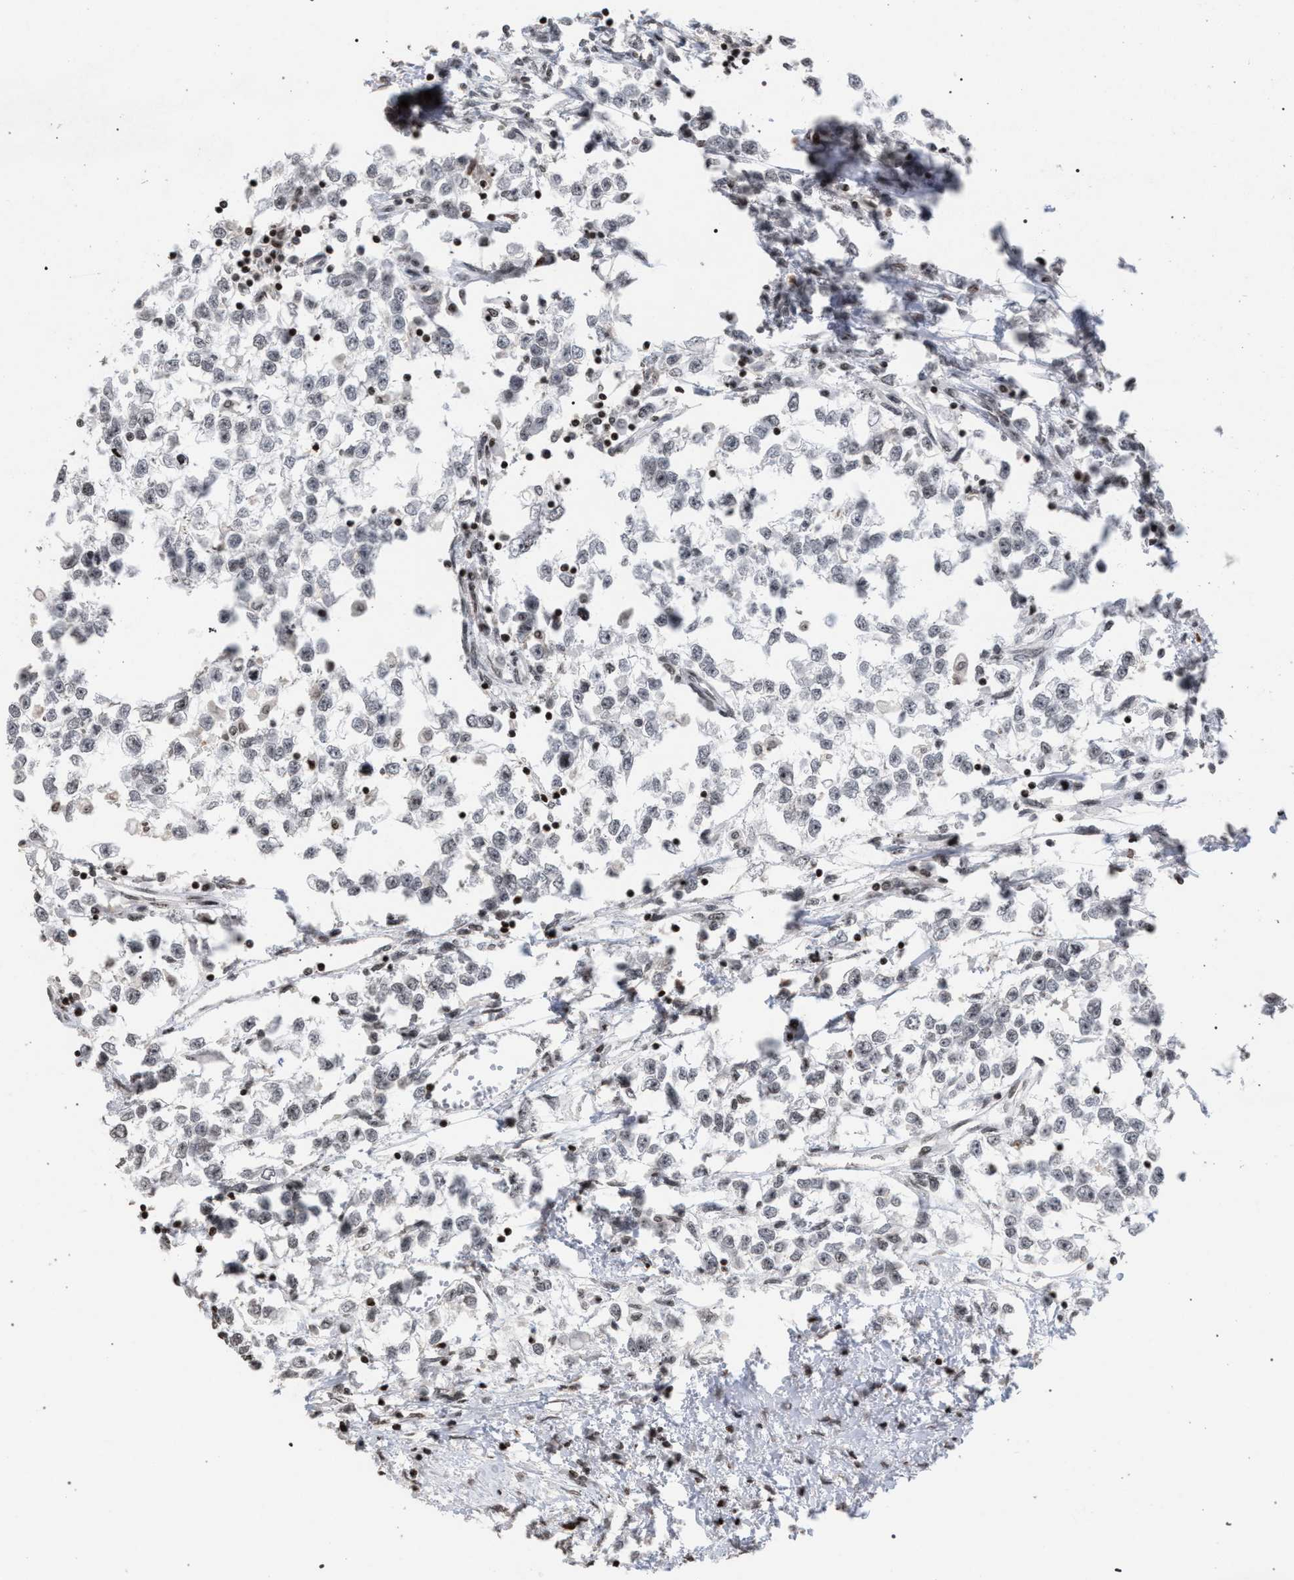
{"staining": {"intensity": "negative", "quantity": "none", "location": "none"}, "tissue": "testis cancer", "cell_type": "Tumor cells", "image_type": "cancer", "snomed": [{"axis": "morphology", "description": "Seminoma, NOS"}, {"axis": "morphology", "description": "Carcinoma, Embryonal, NOS"}, {"axis": "topography", "description": "Testis"}], "caption": "Tumor cells are negative for protein expression in human testis cancer. (DAB (3,3'-diaminobenzidine) immunohistochemistry visualized using brightfield microscopy, high magnification).", "gene": "FOXD3", "patient": {"sex": "male", "age": 51}}